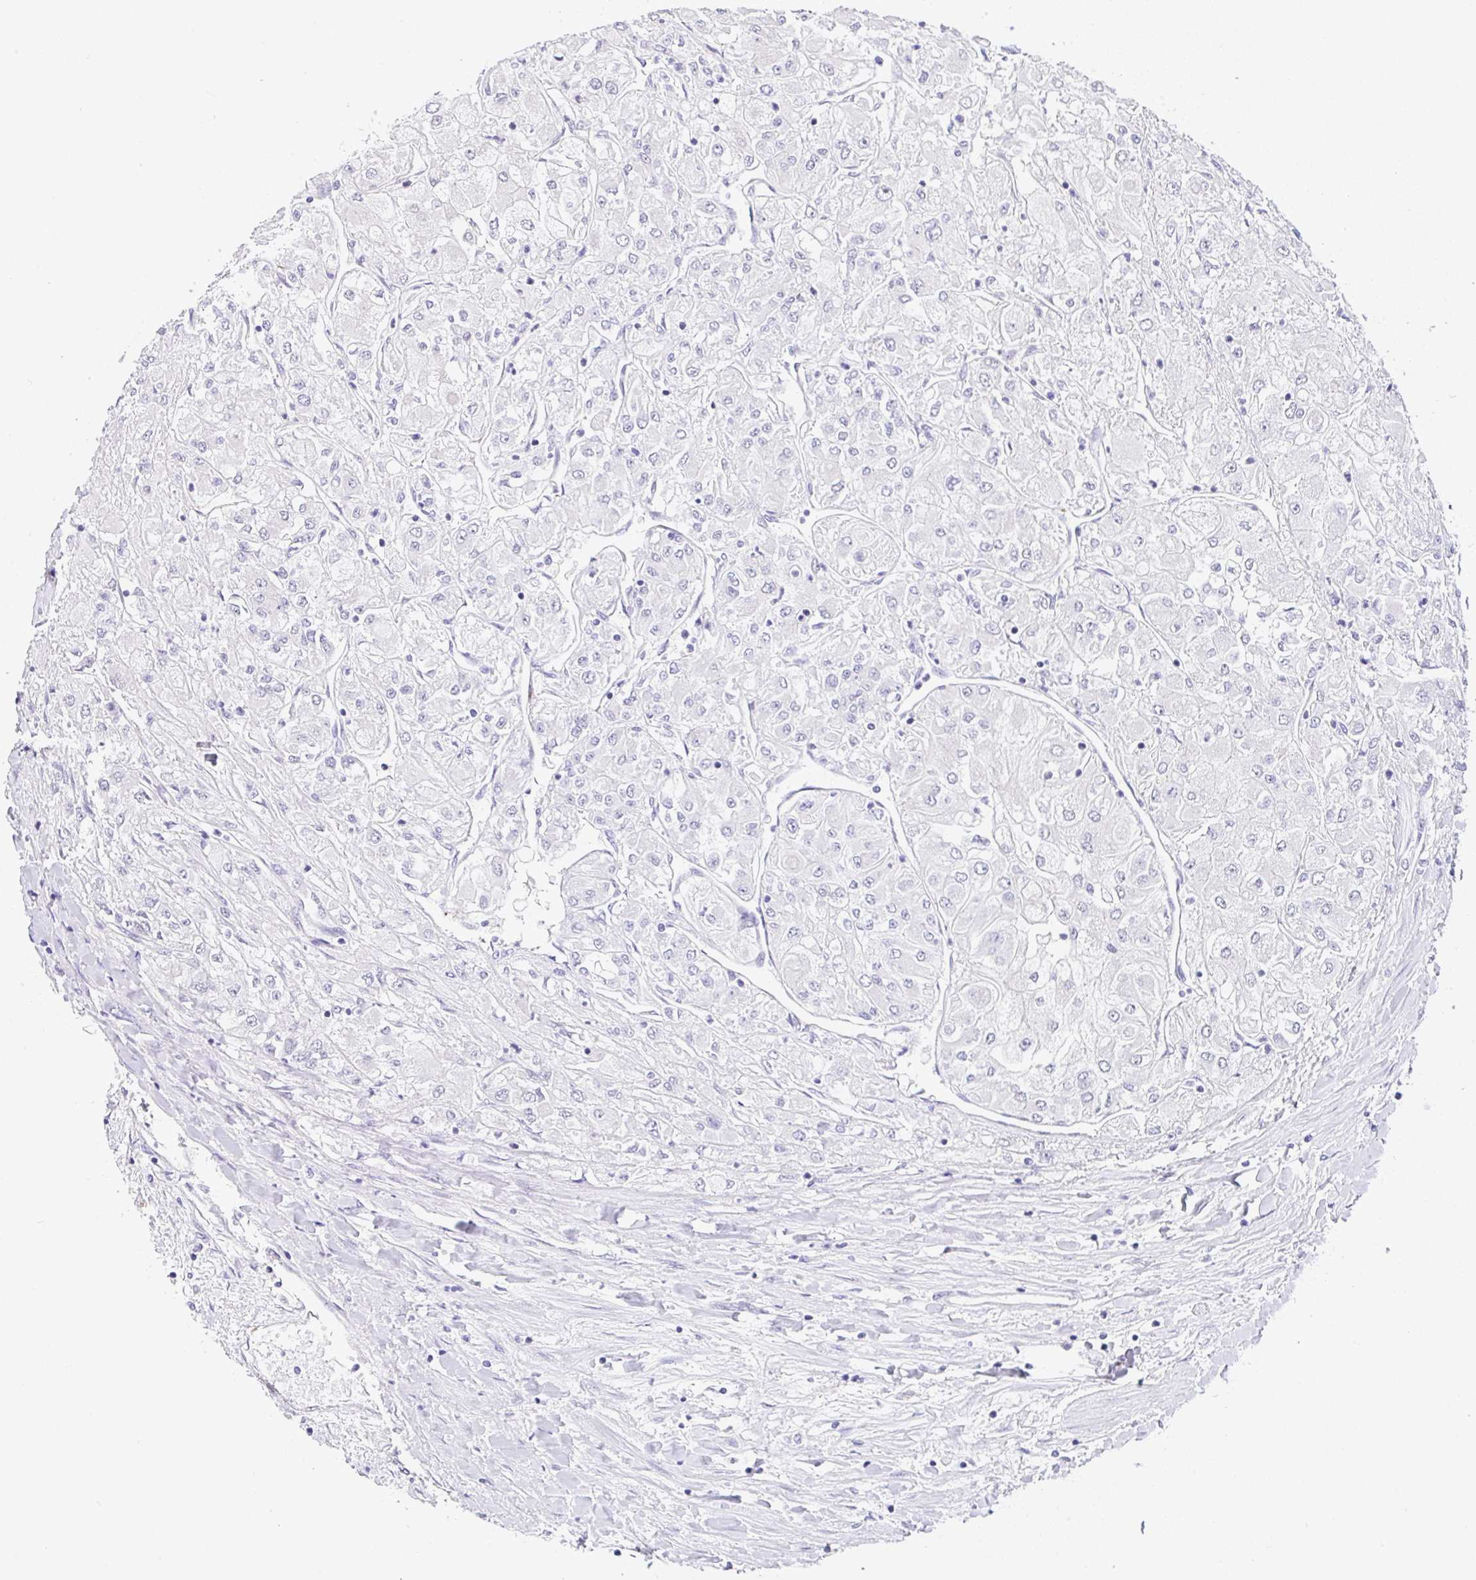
{"staining": {"intensity": "negative", "quantity": "none", "location": "none"}, "tissue": "renal cancer", "cell_type": "Tumor cells", "image_type": "cancer", "snomed": [{"axis": "morphology", "description": "Adenocarcinoma, NOS"}, {"axis": "topography", "description": "Kidney"}], "caption": "Protein analysis of renal cancer (adenocarcinoma) reveals no significant staining in tumor cells.", "gene": "CGNL1", "patient": {"sex": "male", "age": 80}}